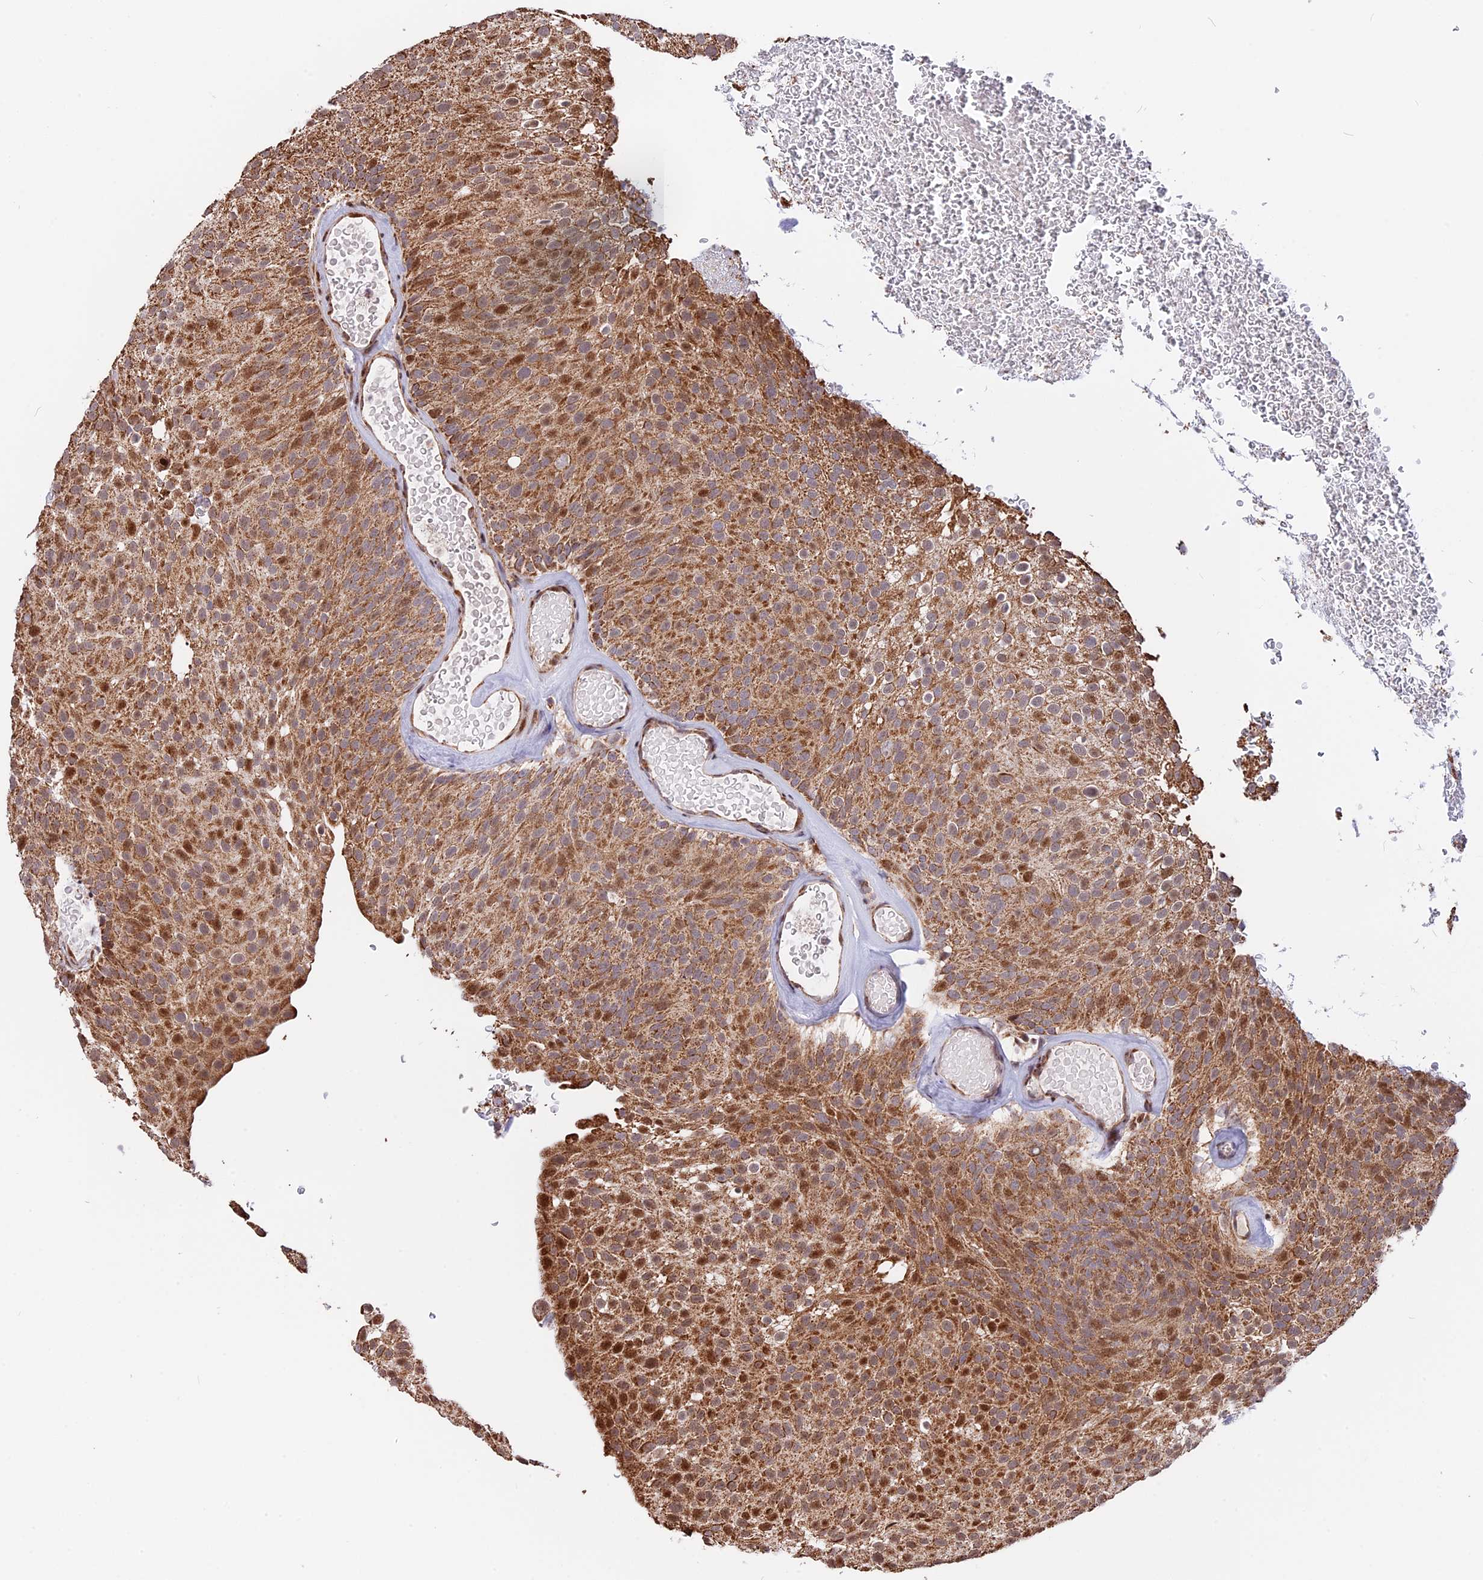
{"staining": {"intensity": "strong", "quantity": ">75%", "location": "cytoplasmic/membranous"}, "tissue": "urothelial cancer", "cell_type": "Tumor cells", "image_type": "cancer", "snomed": [{"axis": "morphology", "description": "Urothelial carcinoma, Low grade"}, {"axis": "topography", "description": "Urinary bladder"}], "caption": "Immunohistochemistry photomicrograph of neoplastic tissue: human urothelial cancer stained using immunohistochemistry (IHC) demonstrates high levels of strong protein expression localized specifically in the cytoplasmic/membranous of tumor cells, appearing as a cytoplasmic/membranous brown color.", "gene": "FAM174C", "patient": {"sex": "male", "age": 78}}